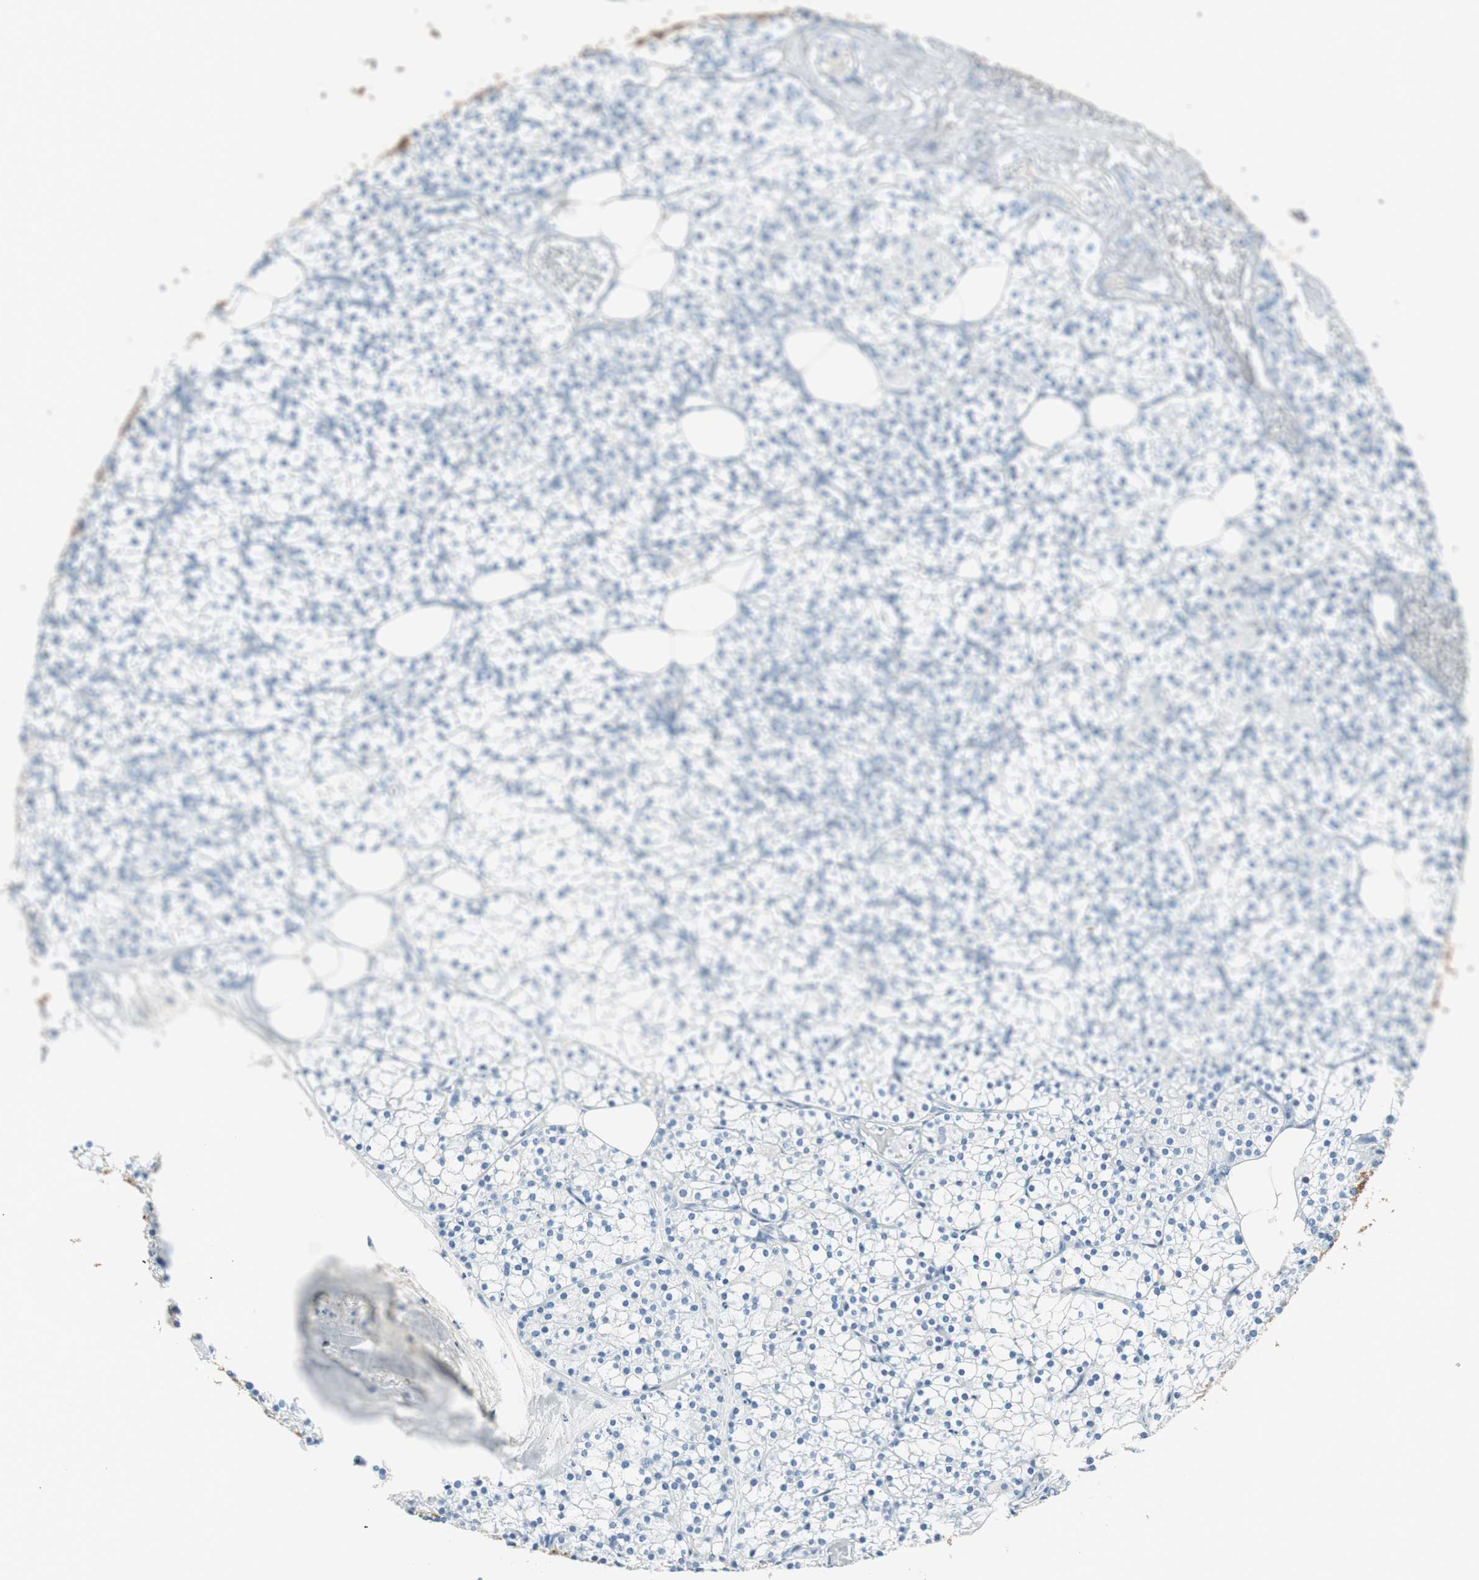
{"staining": {"intensity": "negative", "quantity": "none", "location": "none"}, "tissue": "parathyroid gland", "cell_type": "Glandular cells", "image_type": "normal", "snomed": [{"axis": "morphology", "description": "Normal tissue, NOS"}, {"axis": "topography", "description": "Parathyroid gland"}], "caption": "Immunohistochemical staining of normal parathyroid gland demonstrates no significant expression in glandular cells.", "gene": "TNFRSF13C", "patient": {"sex": "female", "age": 63}}